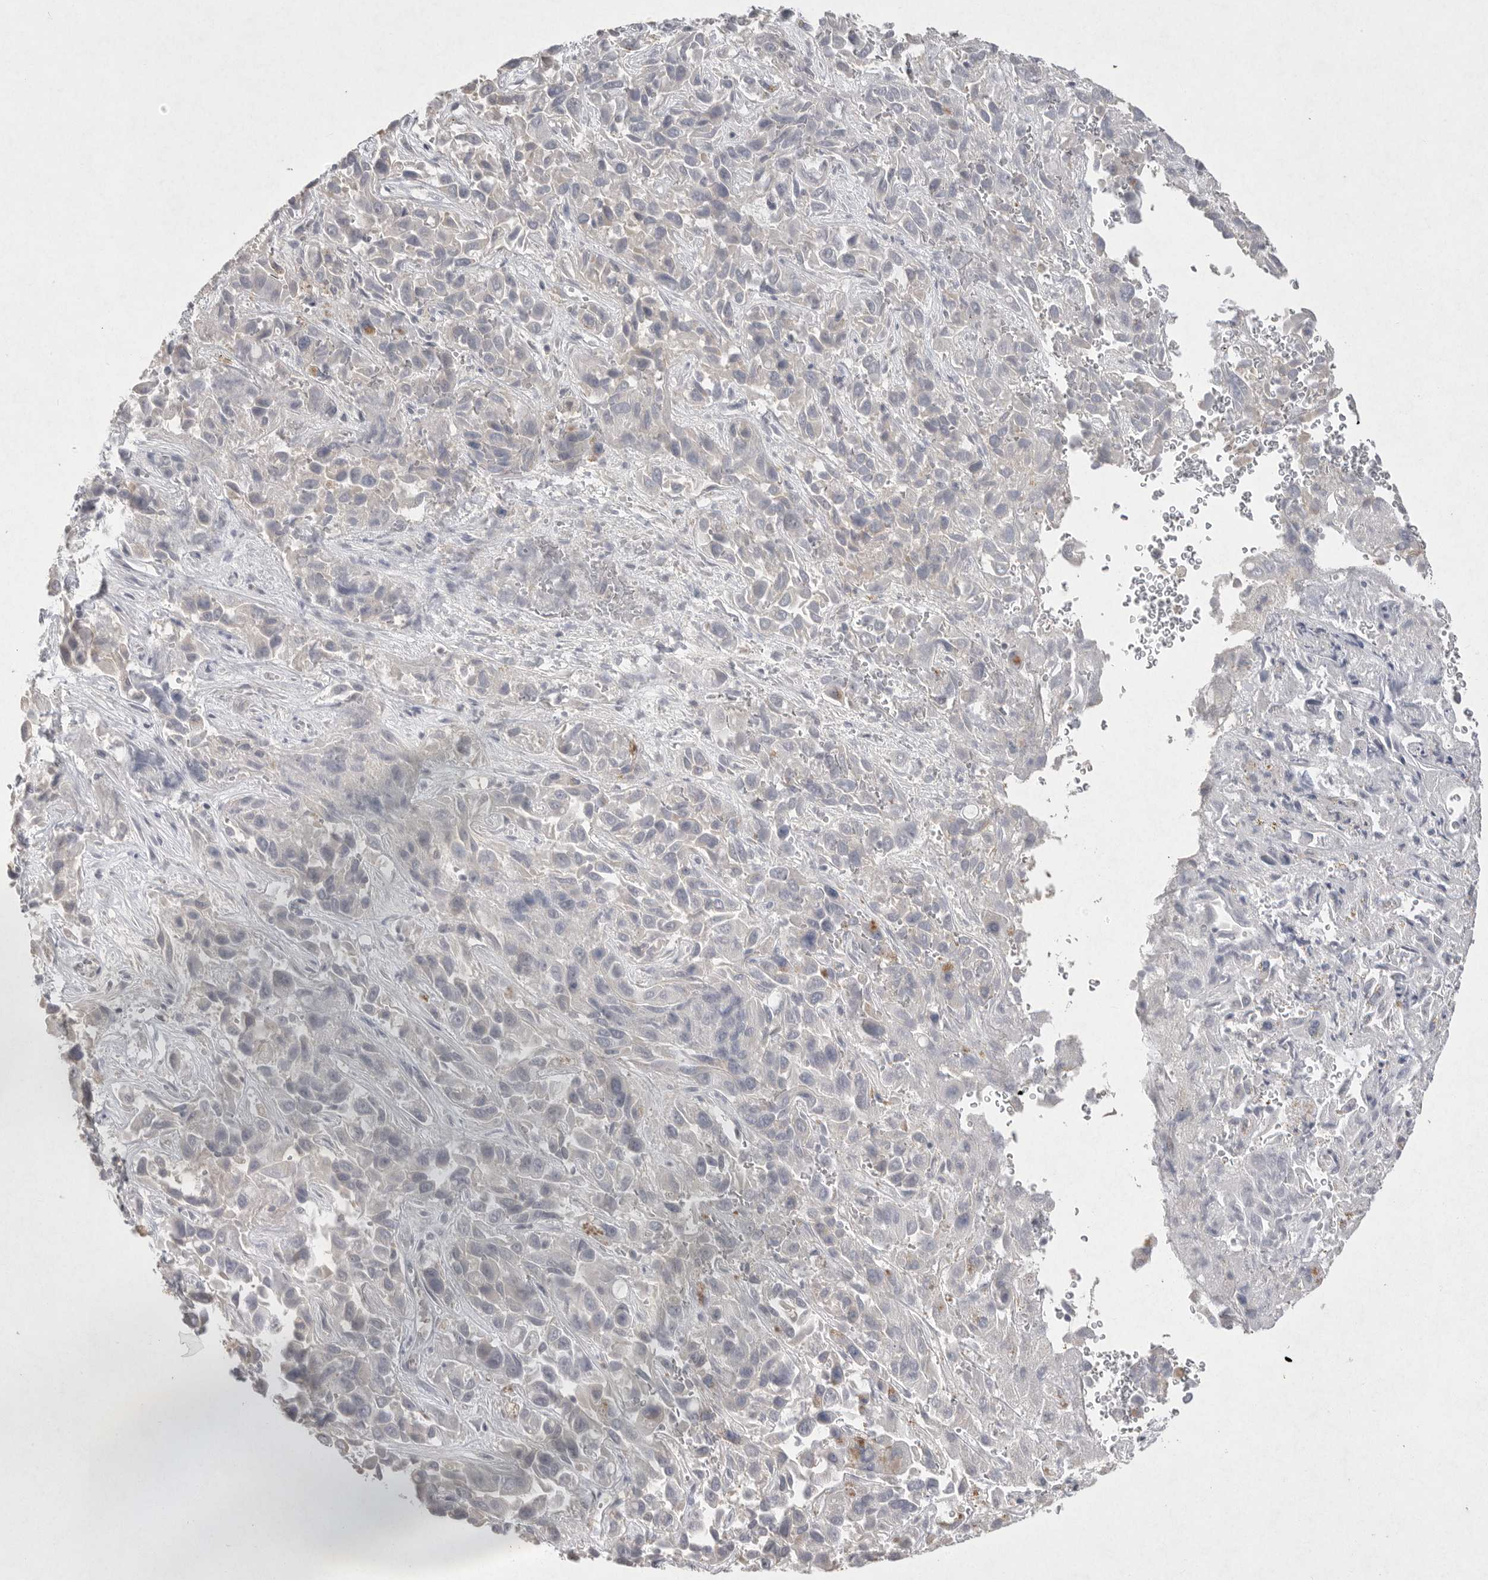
{"staining": {"intensity": "weak", "quantity": "<25%", "location": "cytoplasmic/membranous"}, "tissue": "liver cancer", "cell_type": "Tumor cells", "image_type": "cancer", "snomed": [{"axis": "morphology", "description": "Cholangiocarcinoma"}, {"axis": "topography", "description": "Liver"}], "caption": "Immunohistochemical staining of human liver cancer shows no significant expression in tumor cells.", "gene": "VANGL2", "patient": {"sex": "female", "age": 52}}